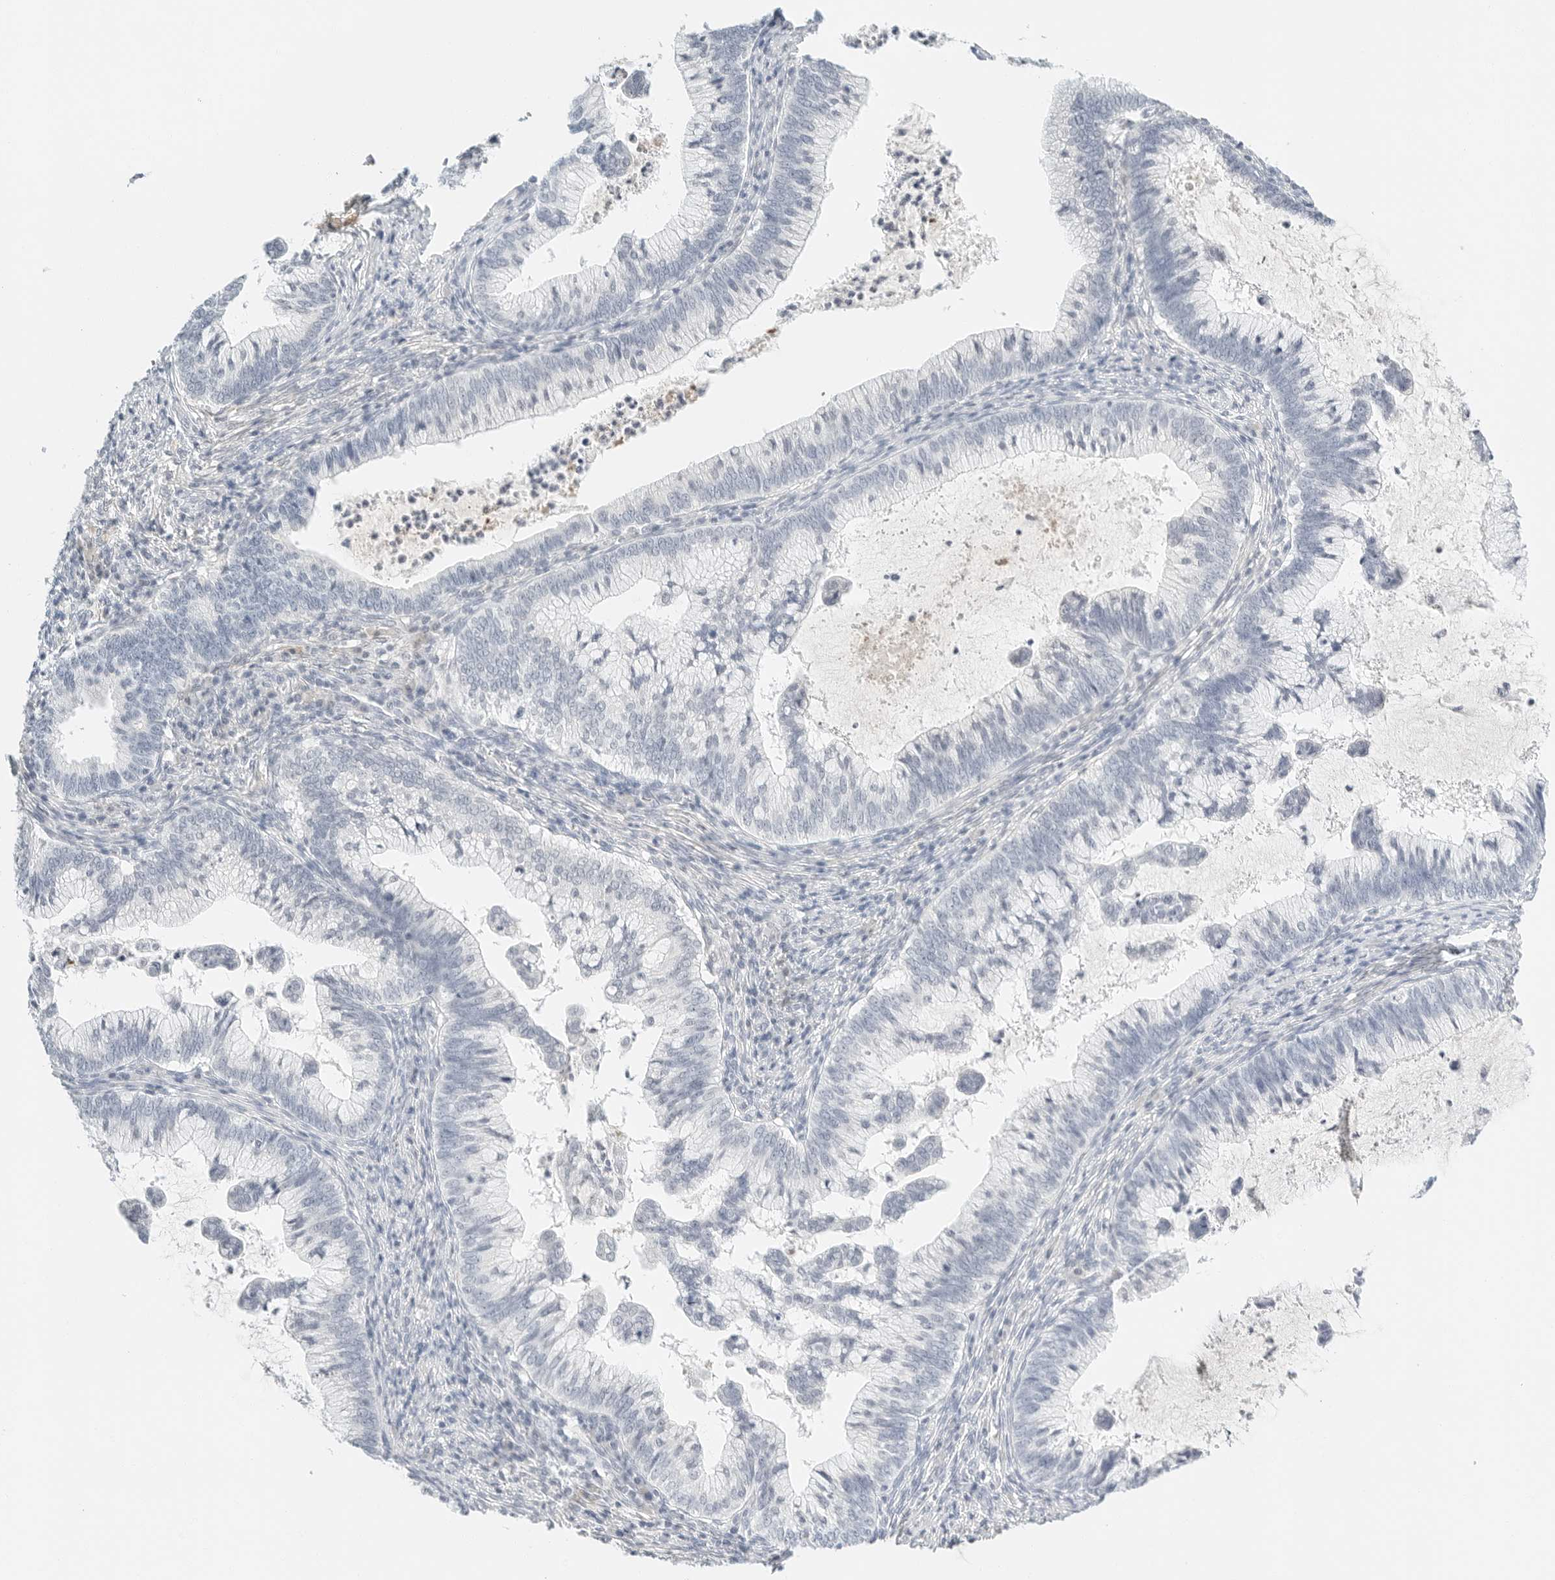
{"staining": {"intensity": "negative", "quantity": "none", "location": "none"}, "tissue": "cervical cancer", "cell_type": "Tumor cells", "image_type": "cancer", "snomed": [{"axis": "morphology", "description": "Adenocarcinoma, NOS"}, {"axis": "topography", "description": "Cervix"}], "caption": "Tumor cells show no significant protein expression in cervical cancer (adenocarcinoma). (DAB (3,3'-diaminobenzidine) immunohistochemistry with hematoxylin counter stain).", "gene": "PKDCC", "patient": {"sex": "female", "age": 36}}